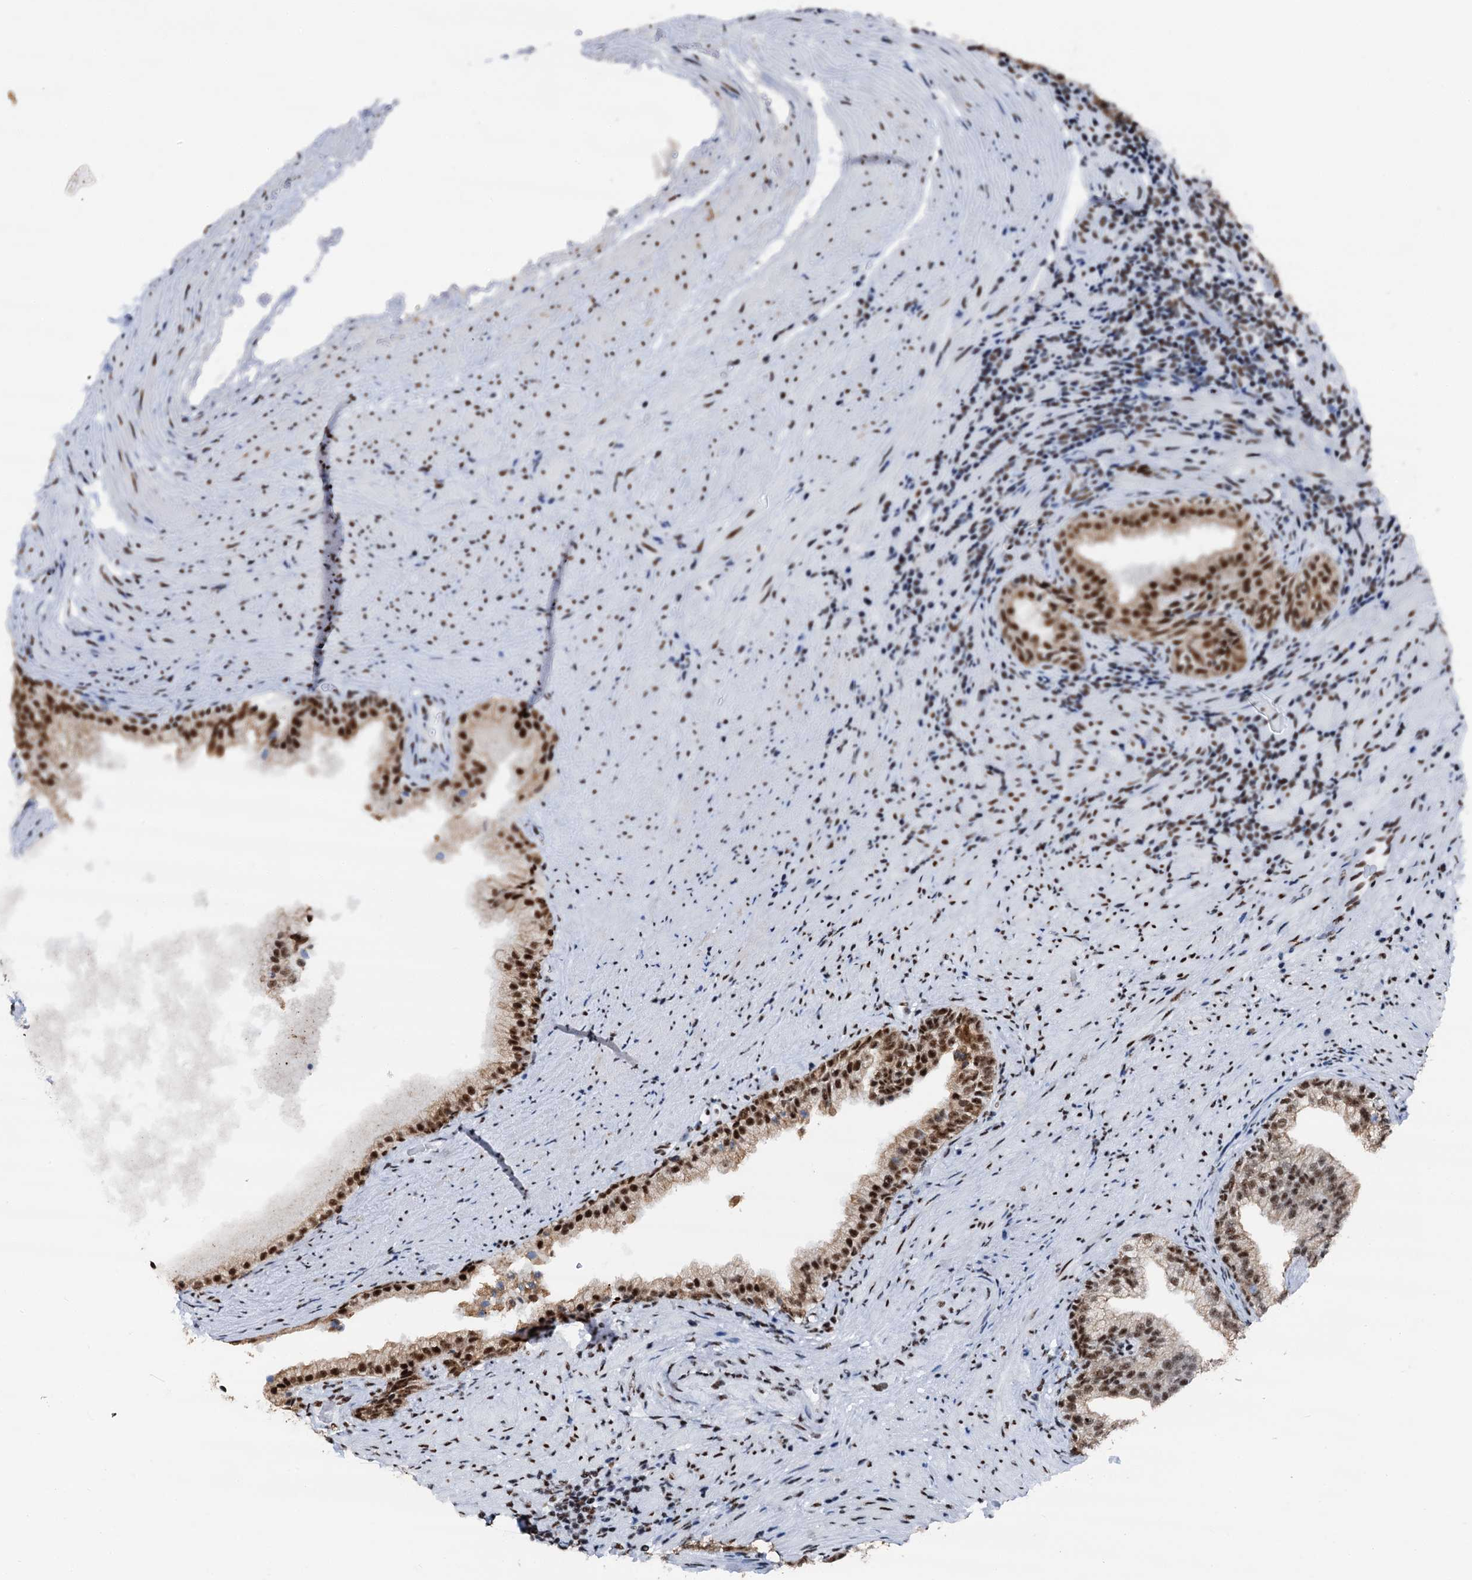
{"staining": {"intensity": "strong", "quantity": "25%-75%", "location": "cytoplasmic/membranous,nuclear"}, "tissue": "prostate", "cell_type": "Glandular cells", "image_type": "normal", "snomed": [{"axis": "morphology", "description": "Normal tissue, NOS"}, {"axis": "topography", "description": "Prostate"}], "caption": "Glandular cells show high levels of strong cytoplasmic/membranous,nuclear positivity in approximately 25%-75% of cells in benign prostate.", "gene": "DDX23", "patient": {"sex": "male", "age": 76}}